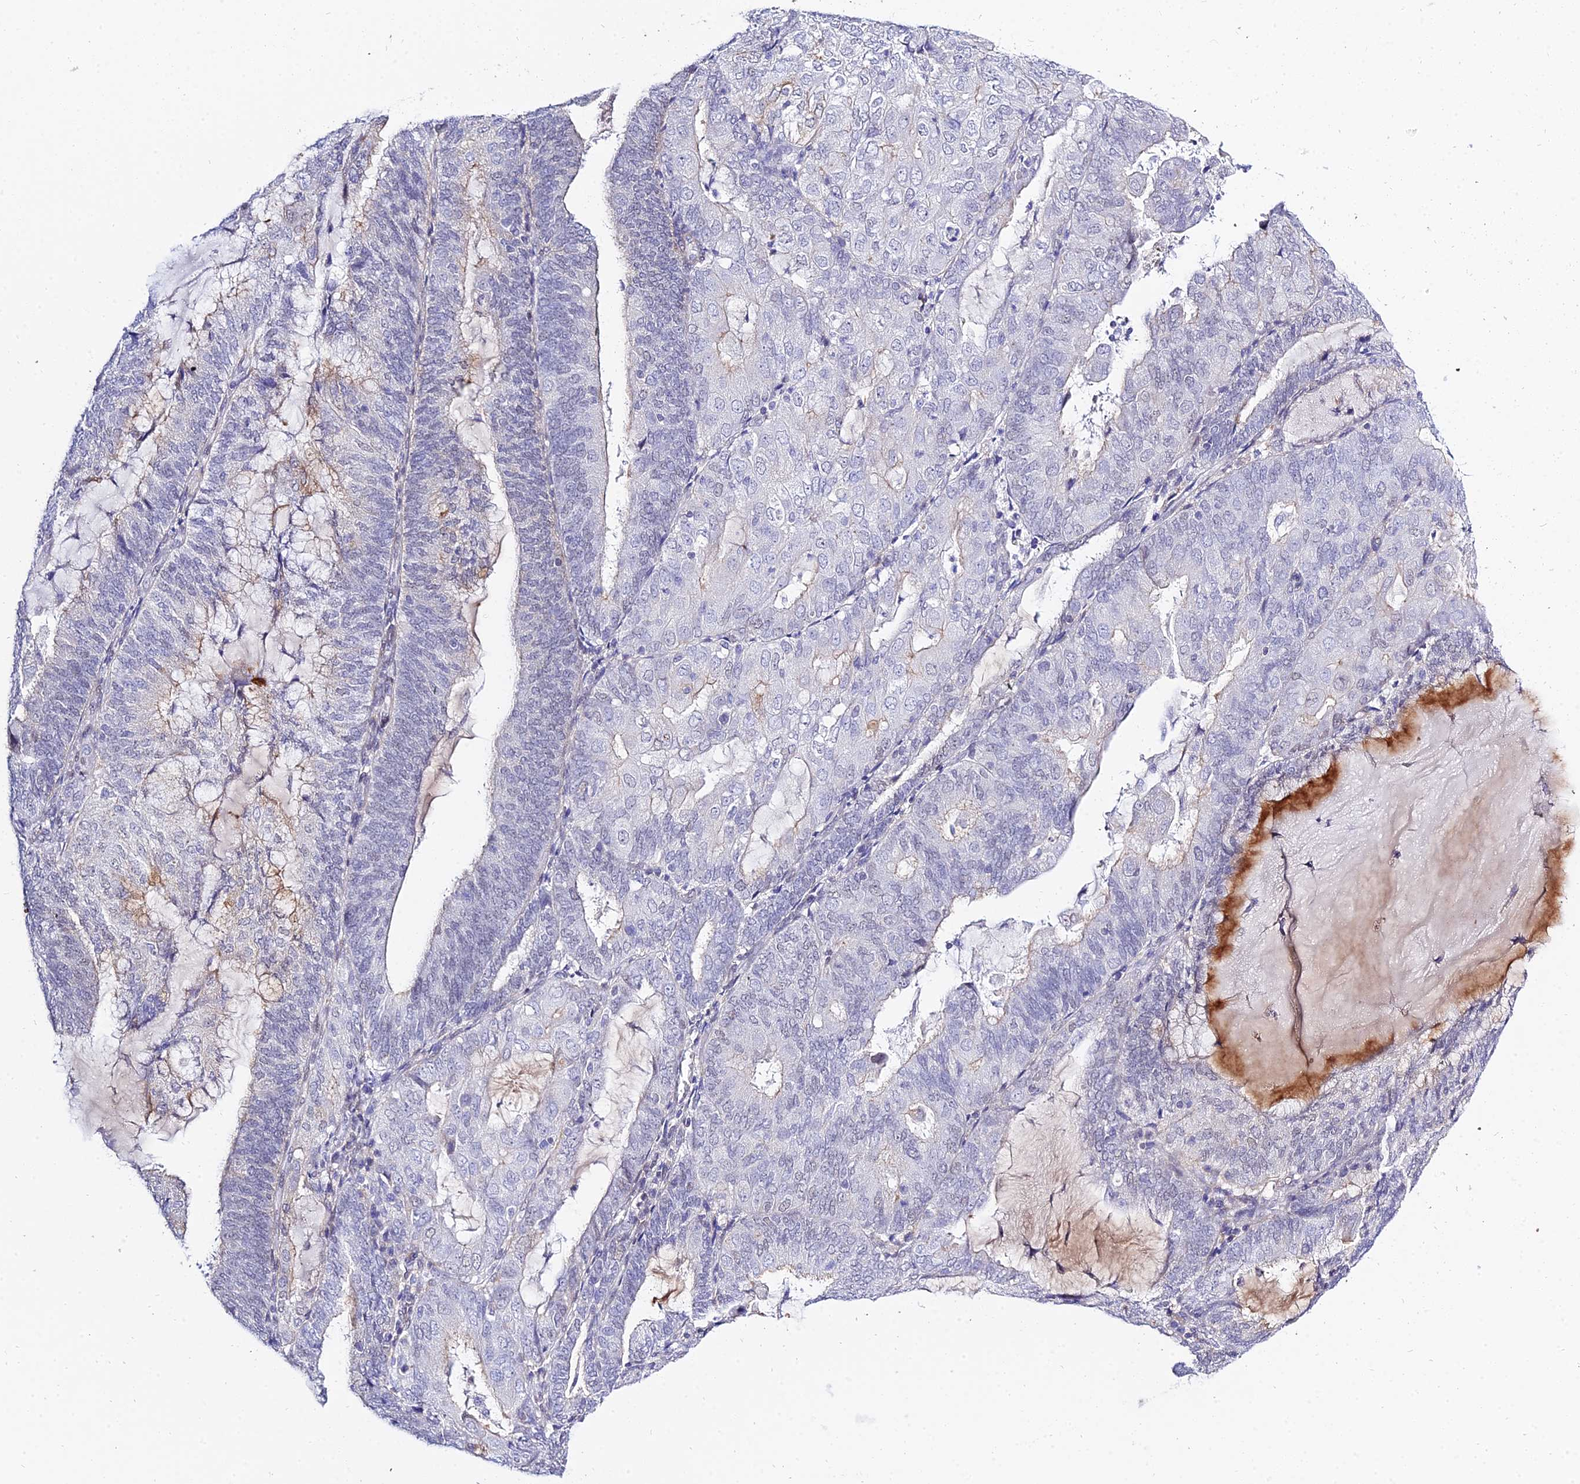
{"staining": {"intensity": "negative", "quantity": "none", "location": "none"}, "tissue": "endometrial cancer", "cell_type": "Tumor cells", "image_type": "cancer", "snomed": [{"axis": "morphology", "description": "Adenocarcinoma, NOS"}, {"axis": "topography", "description": "Endometrium"}], "caption": "Tumor cells are negative for protein expression in human endometrial cancer (adenocarcinoma).", "gene": "ZNF628", "patient": {"sex": "female", "age": 81}}